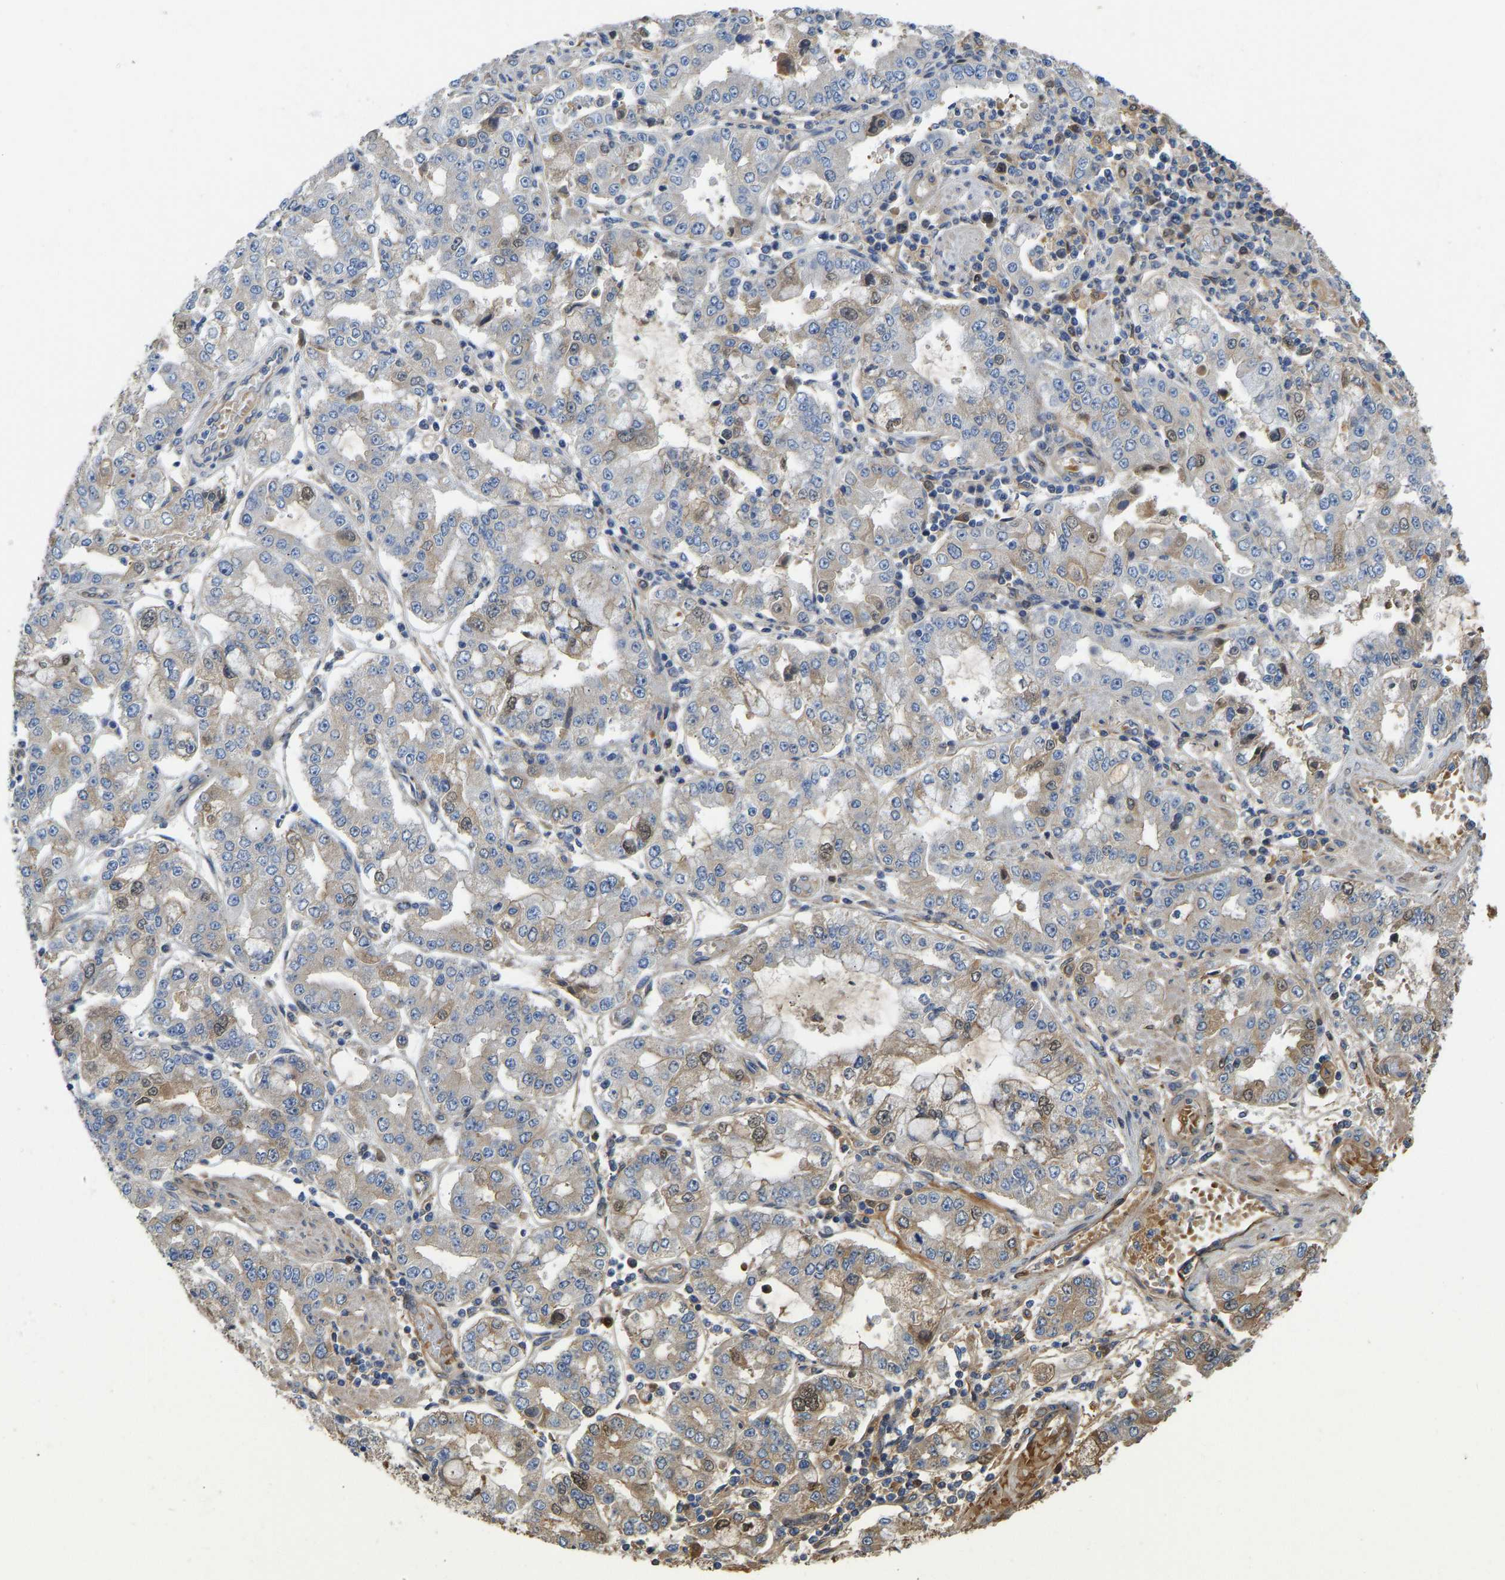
{"staining": {"intensity": "weak", "quantity": "<25%", "location": "cytoplasmic/membranous,nuclear"}, "tissue": "stomach cancer", "cell_type": "Tumor cells", "image_type": "cancer", "snomed": [{"axis": "morphology", "description": "Adenocarcinoma, NOS"}, {"axis": "topography", "description": "Stomach"}], "caption": "DAB immunohistochemical staining of stomach adenocarcinoma displays no significant staining in tumor cells. (DAB immunohistochemistry with hematoxylin counter stain).", "gene": "VCPKMT", "patient": {"sex": "male", "age": 76}}